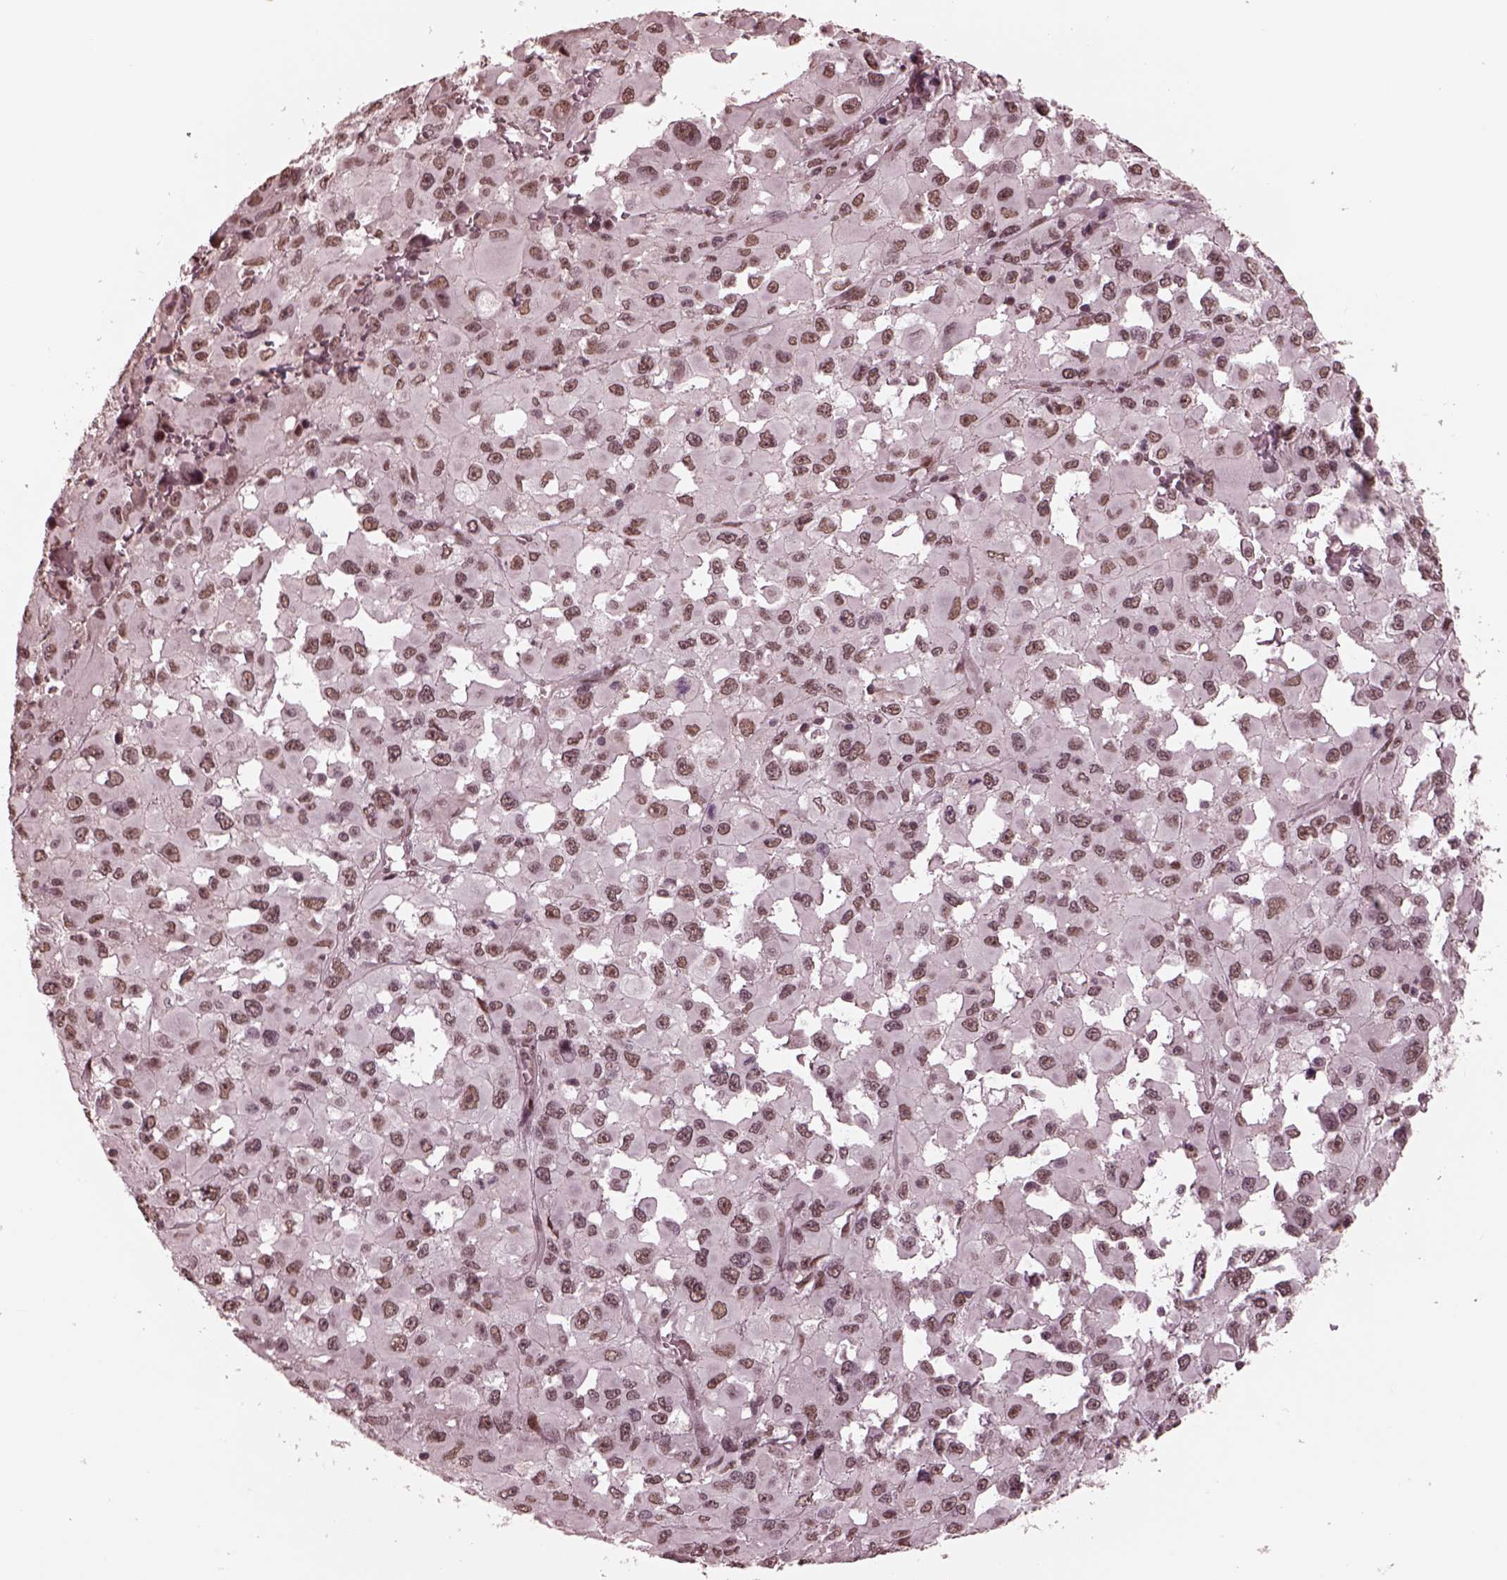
{"staining": {"intensity": "moderate", "quantity": "25%-75%", "location": "nuclear"}, "tissue": "melanoma", "cell_type": "Tumor cells", "image_type": "cancer", "snomed": [{"axis": "morphology", "description": "Malignant melanoma, Metastatic site"}, {"axis": "topography", "description": "Lymph node"}], "caption": "This image exhibits melanoma stained with immunohistochemistry to label a protein in brown. The nuclear of tumor cells show moderate positivity for the protein. Nuclei are counter-stained blue.", "gene": "NAP1L5", "patient": {"sex": "male", "age": 50}}